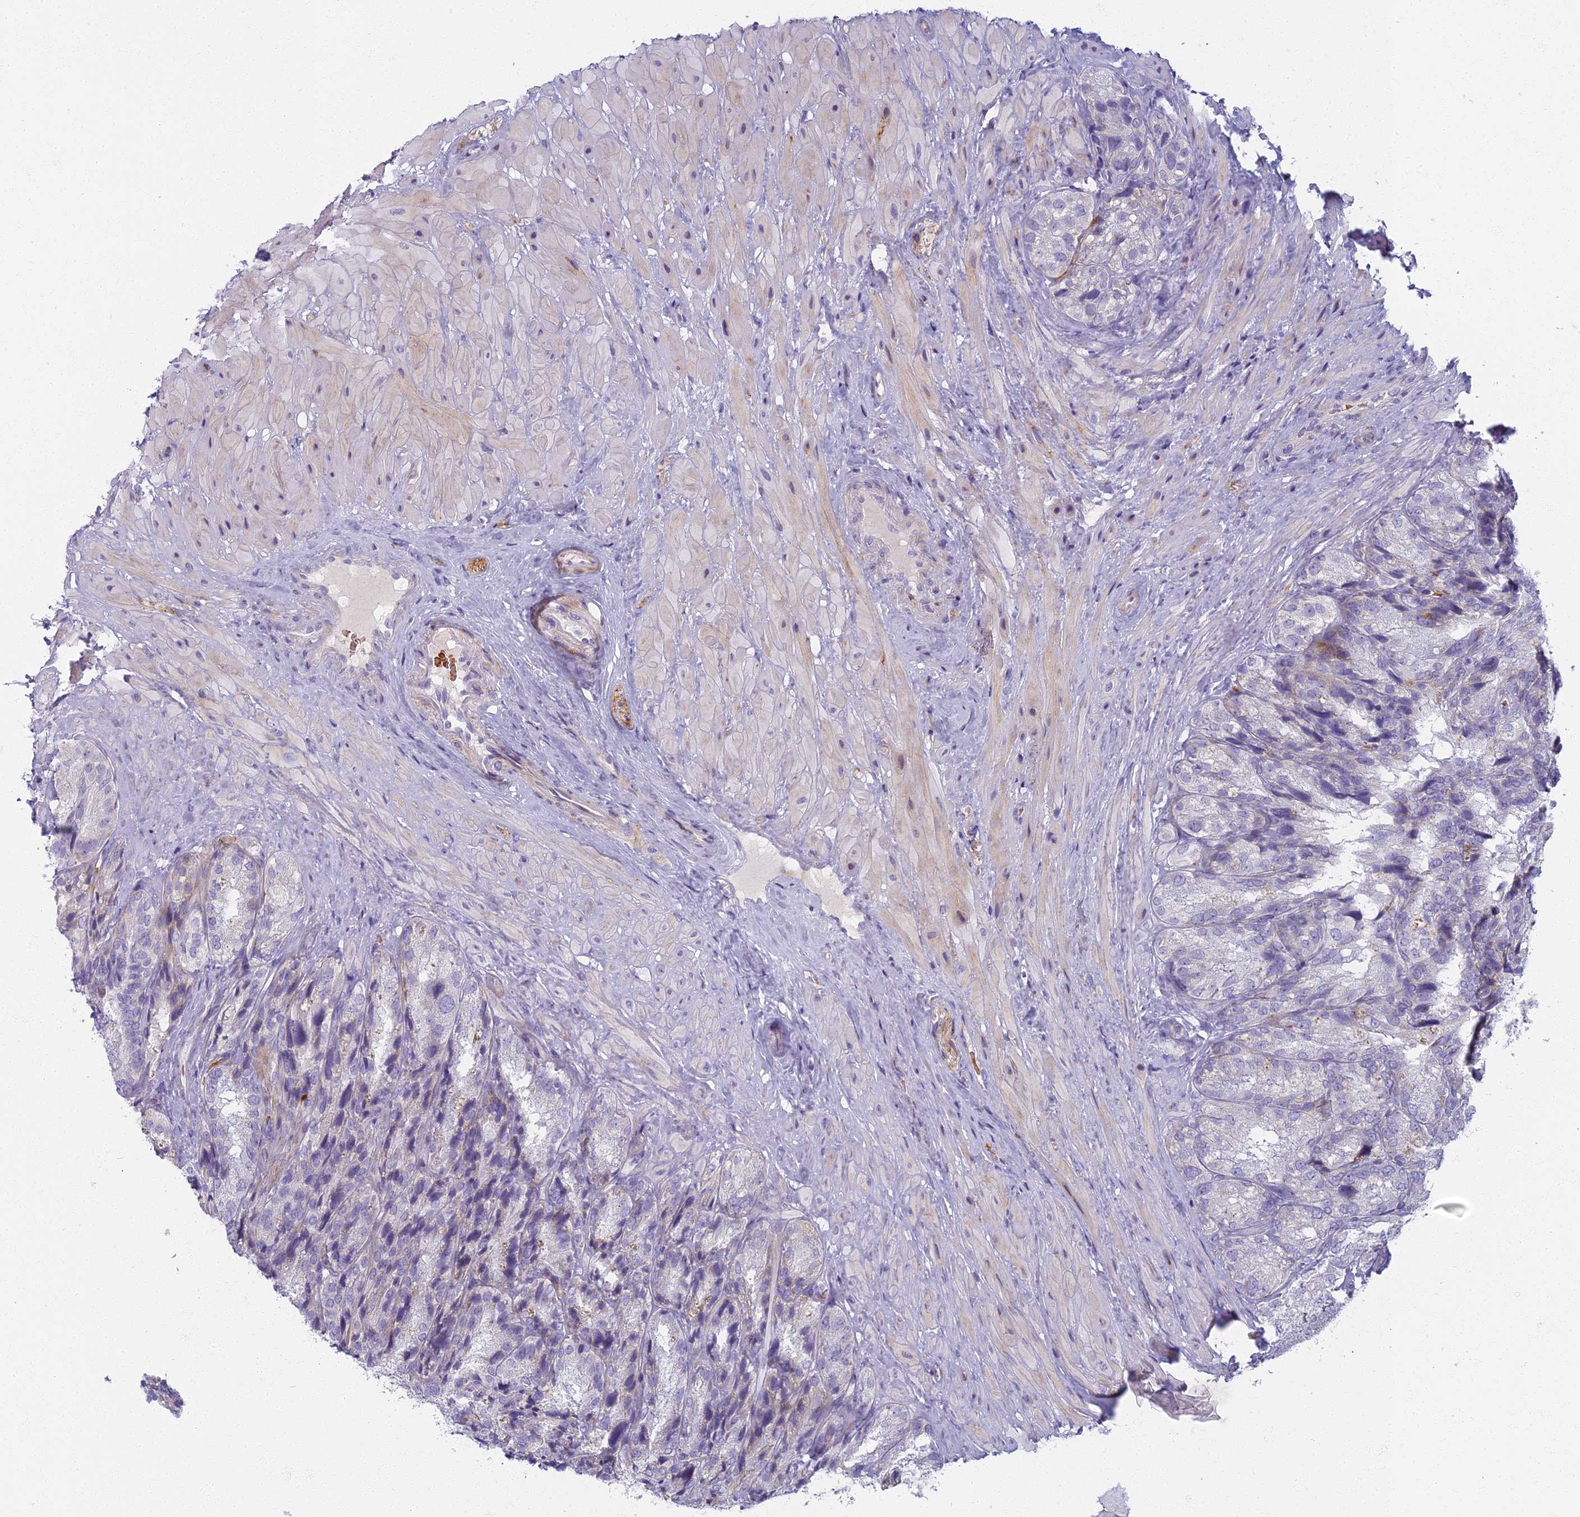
{"staining": {"intensity": "weak", "quantity": "<25%", "location": "cytoplasmic/membranous"}, "tissue": "seminal vesicle", "cell_type": "Glandular cells", "image_type": "normal", "snomed": [{"axis": "morphology", "description": "Normal tissue, NOS"}, {"axis": "topography", "description": "Seminal veicle"}], "caption": "Immunohistochemistry of normal seminal vesicle exhibits no positivity in glandular cells.", "gene": "ARL15", "patient": {"sex": "male", "age": 58}}